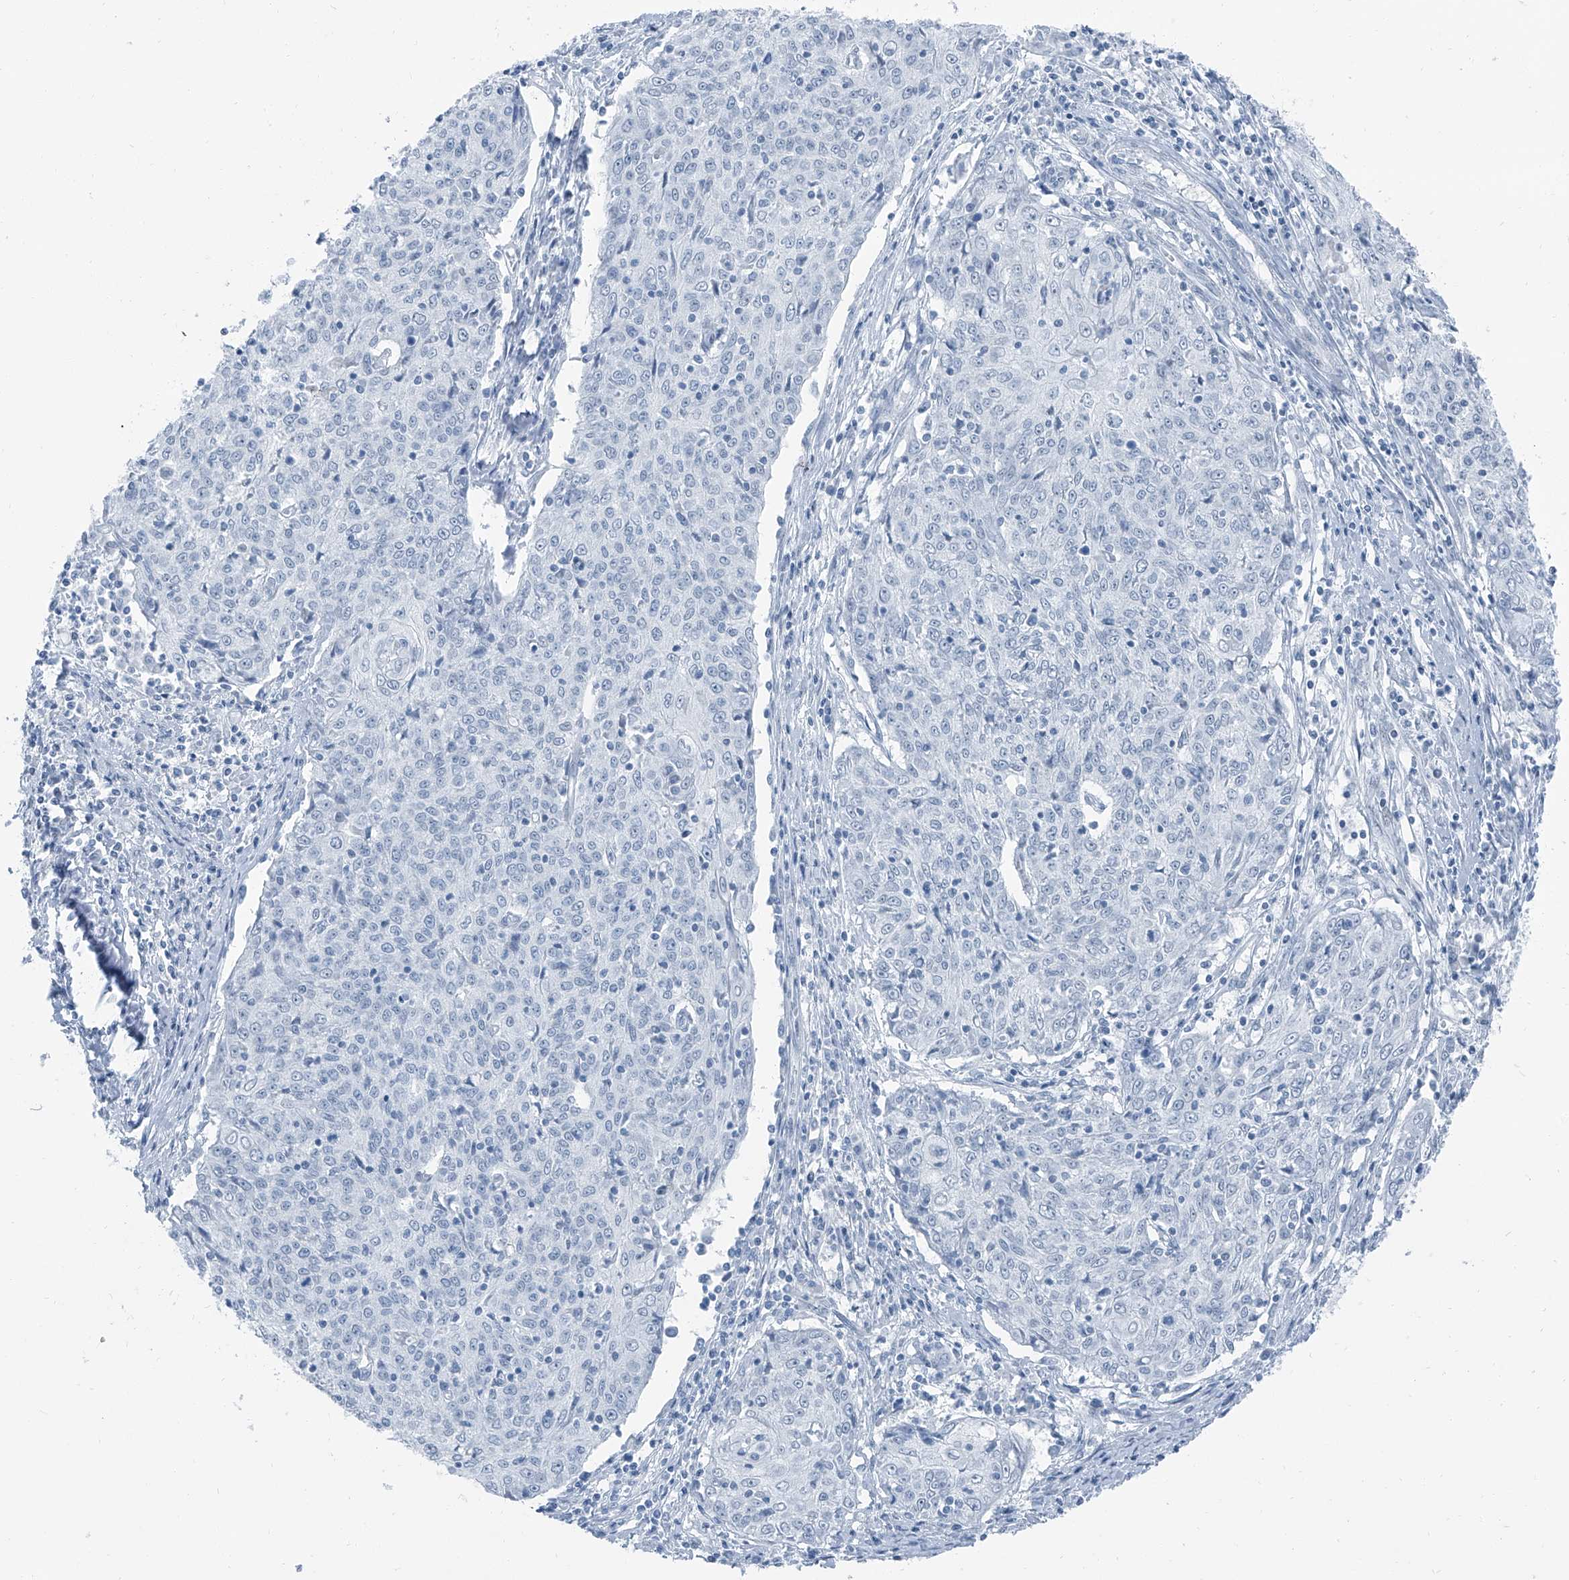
{"staining": {"intensity": "negative", "quantity": "none", "location": "none"}, "tissue": "cervical cancer", "cell_type": "Tumor cells", "image_type": "cancer", "snomed": [{"axis": "morphology", "description": "Squamous cell carcinoma, NOS"}, {"axis": "topography", "description": "Cervix"}], "caption": "This is an immunohistochemistry (IHC) histopathology image of human cervical squamous cell carcinoma. There is no staining in tumor cells.", "gene": "RGN", "patient": {"sex": "female", "age": 48}}